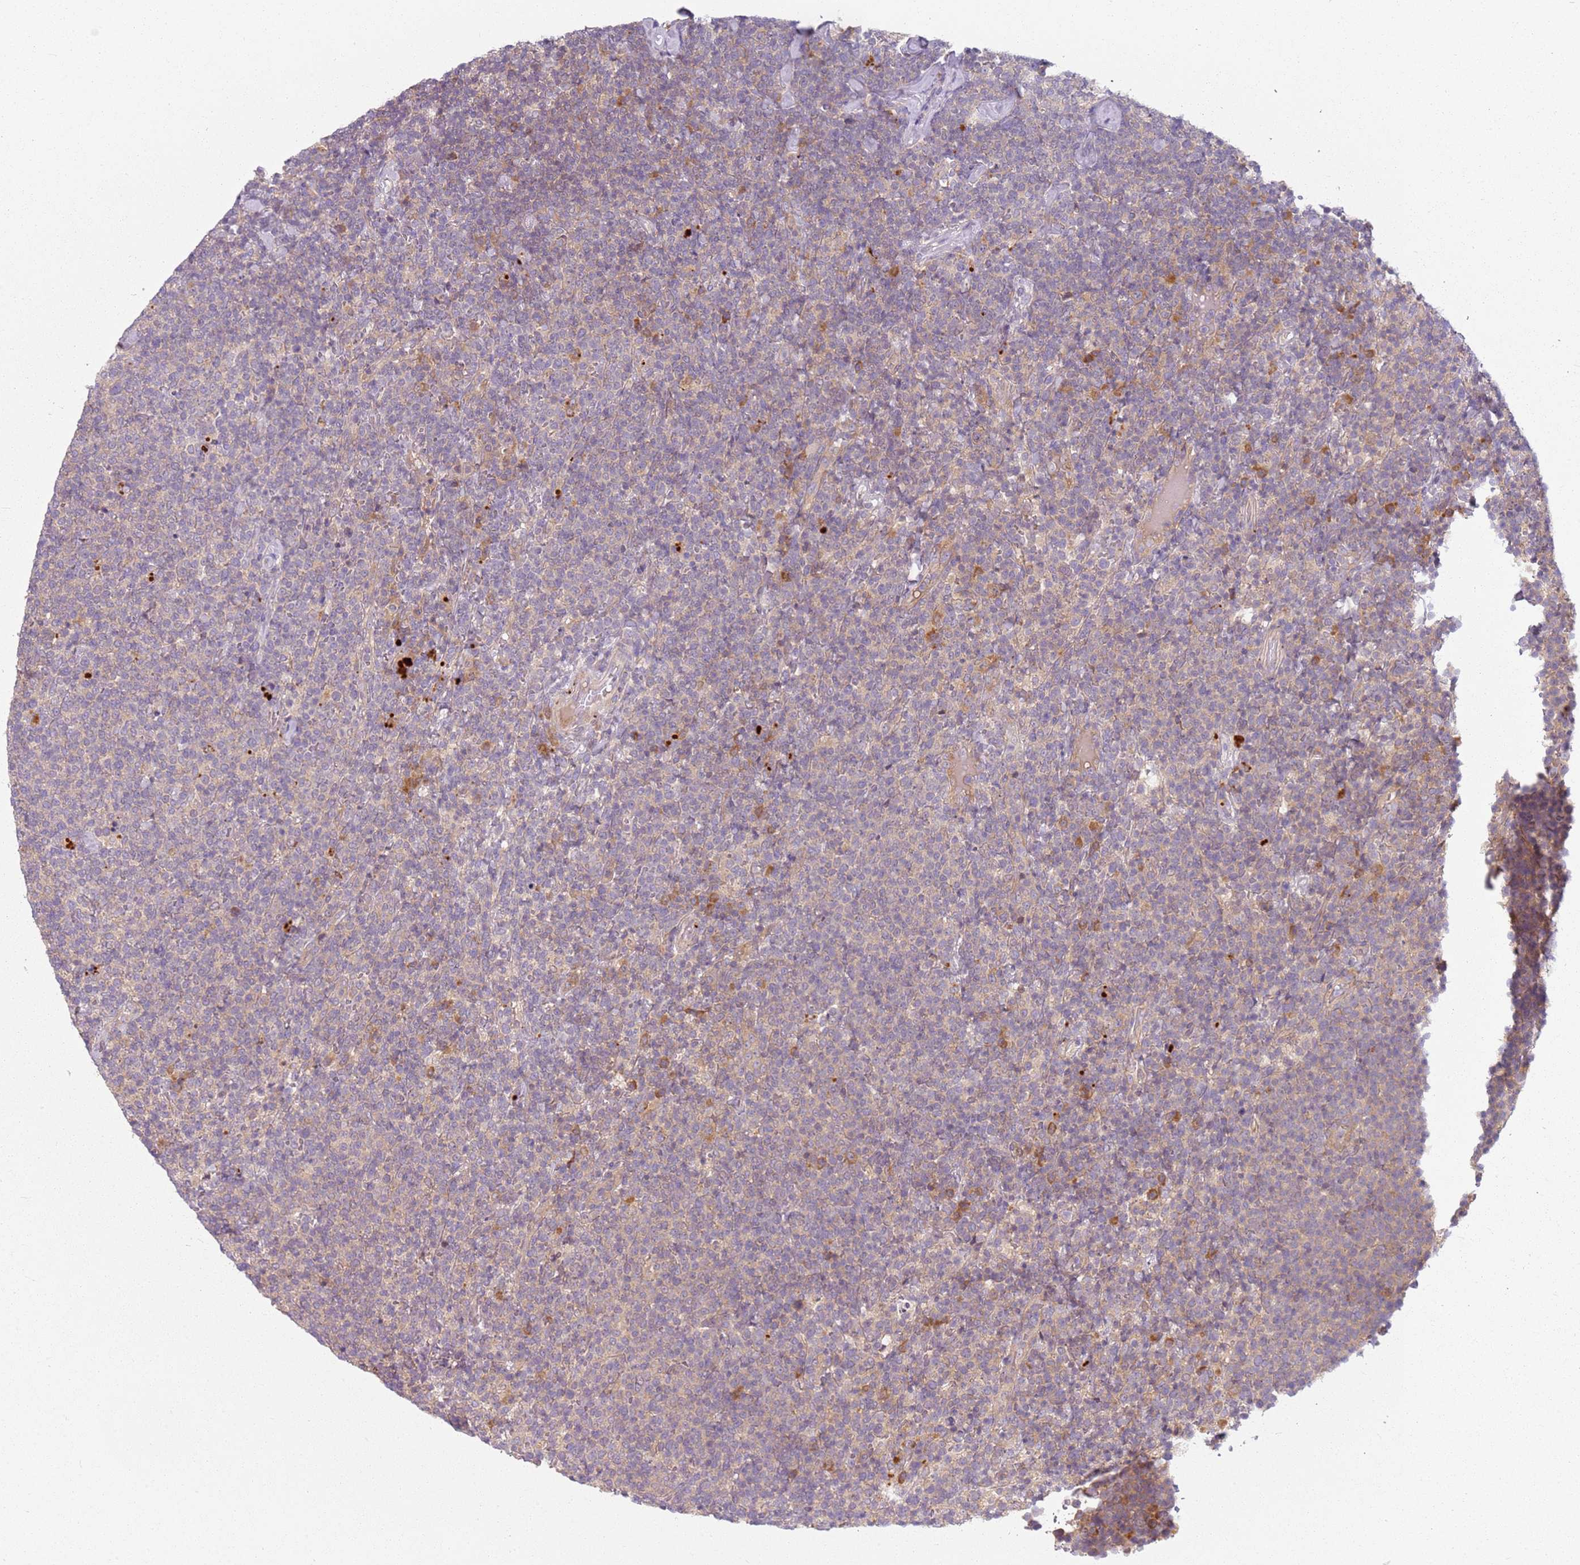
{"staining": {"intensity": "weak", "quantity": "<25%", "location": "cytoplasmic/membranous"}, "tissue": "lymphoma", "cell_type": "Tumor cells", "image_type": "cancer", "snomed": [{"axis": "morphology", "description": "Malignant lymphoma, non-Hodgkin's type, High grade"}, {"axis": "topography", "description": "Lymph node"}], "caption": "DAB (3,3'-diaminobenzidine) immunohistochemical staining of human high-grade malignant lymphoma, non-Hodgkin's type reveals no significant staining in tumor cells.", "gene": "RPS28", "patient": {"sex": "male", "age": 61}}